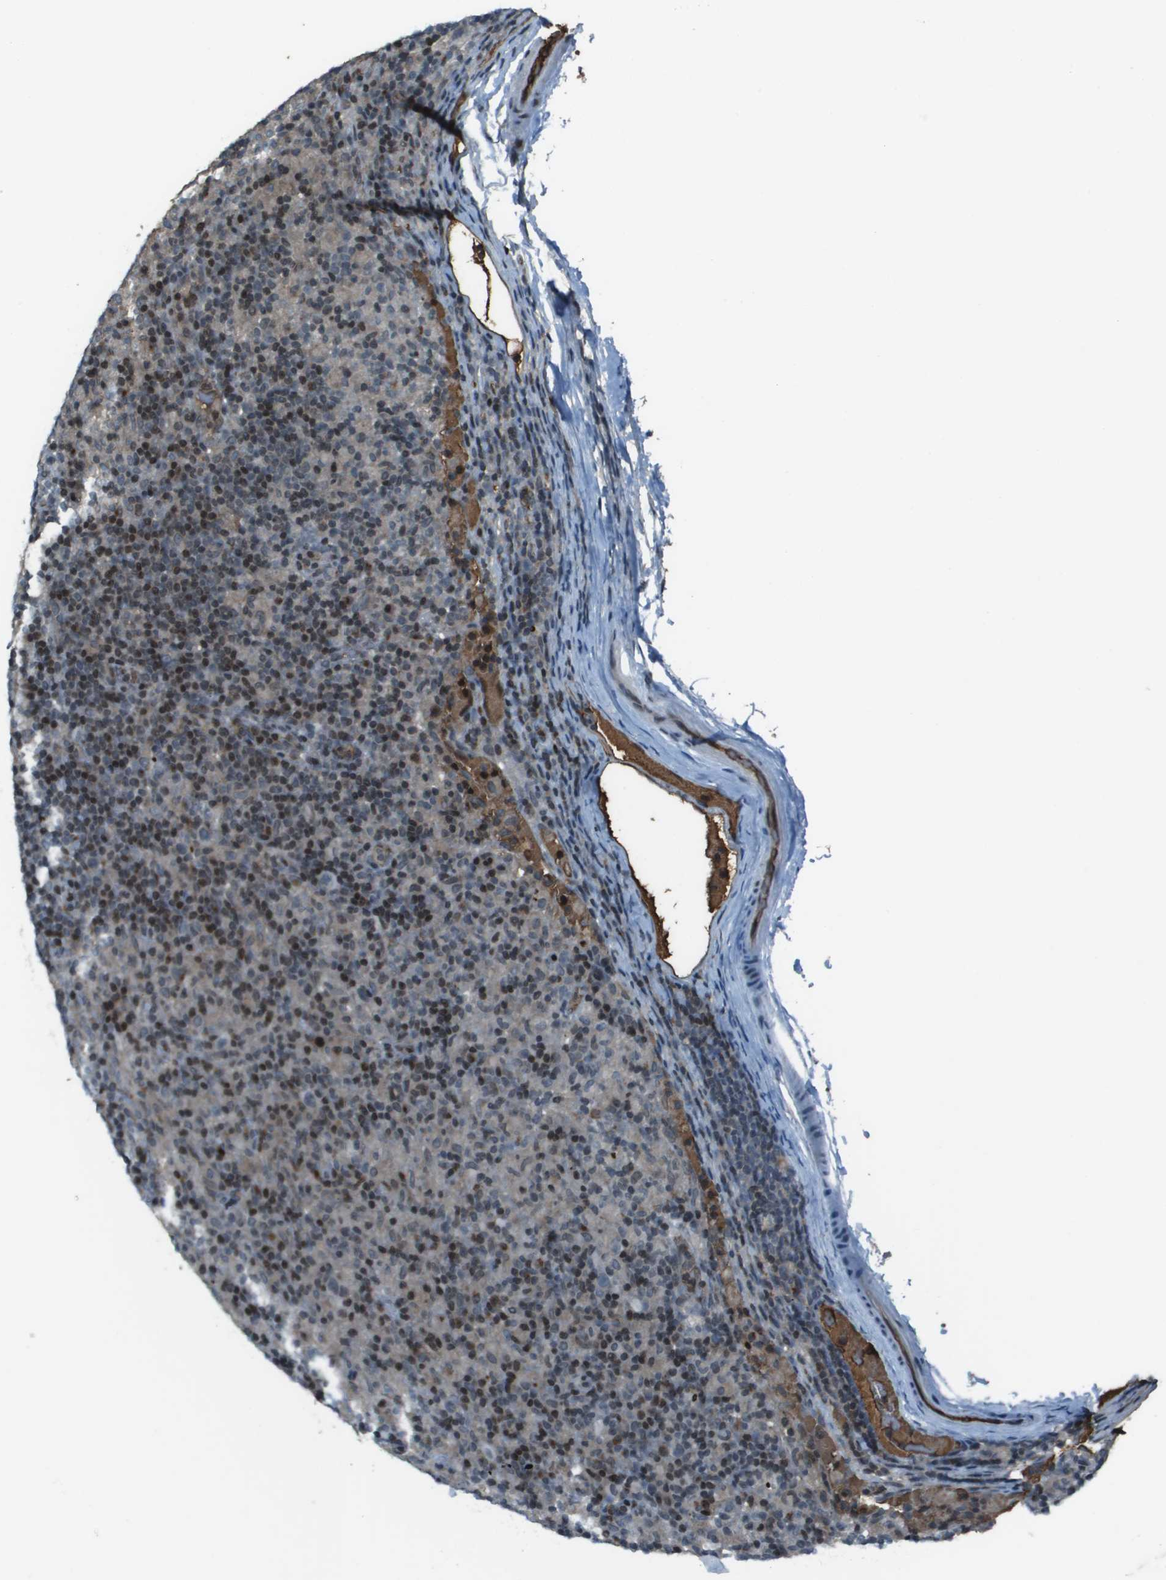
{"staining": {"intensity": "negative", "quantity": "none", "location": "none"}, "tissue": "lymphoma", "cell_type": "Tumor cells", "image_type": "cancer", "snomed": [{"axis": "morphology", "description": "Hodgkin's disease, NOS"}, {"axis": "topography", "description": "Lymph node"}], "caption": "Tumor cells show no significant expression in Hodgkin's disease.", "gene": "CXCL12", "patient": {"sex": "male", "age": 70}}